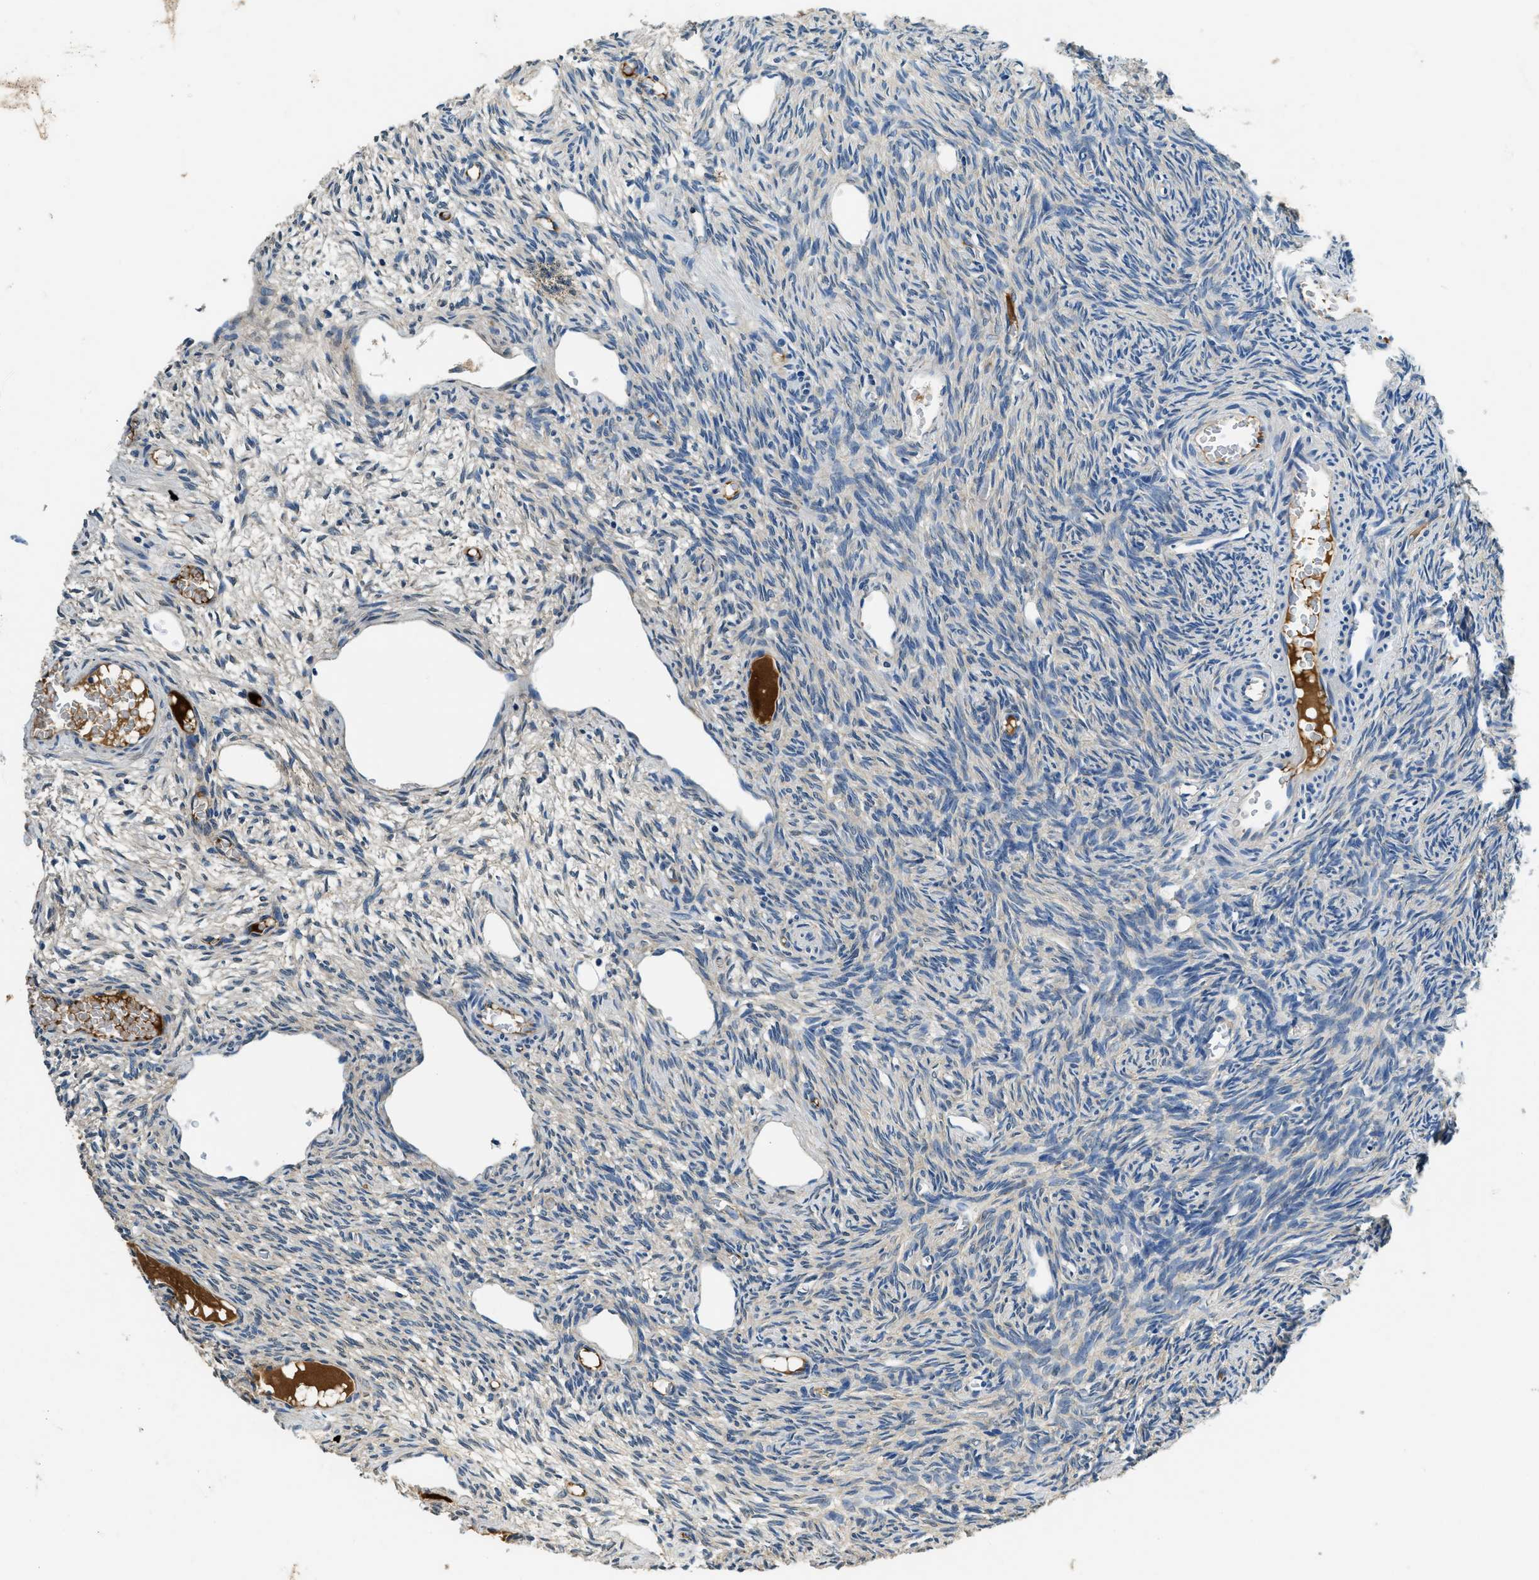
{"staining": {"intensity": "weak", "quantity": "25%-75%", "location": "cytoplasmic/membranous"}, "tissue": "ovary", "cell_type": "Ovarian stroma cells", "image_type": "normal", "snomed": [{"axis": "morphology", "description": "Normal tissue, NOS"}, {"axis": "topography", "description": "Ovary"}], "caption": "Protein expression by immunohistochemistry demonstrates weak cytoplasmic/membranous staining in approximately 25%-75% of ovarian stroma cells in unremarkable ovary.", "gene": "TMEM186", "patient": {"sex": "female", "age": 27}}